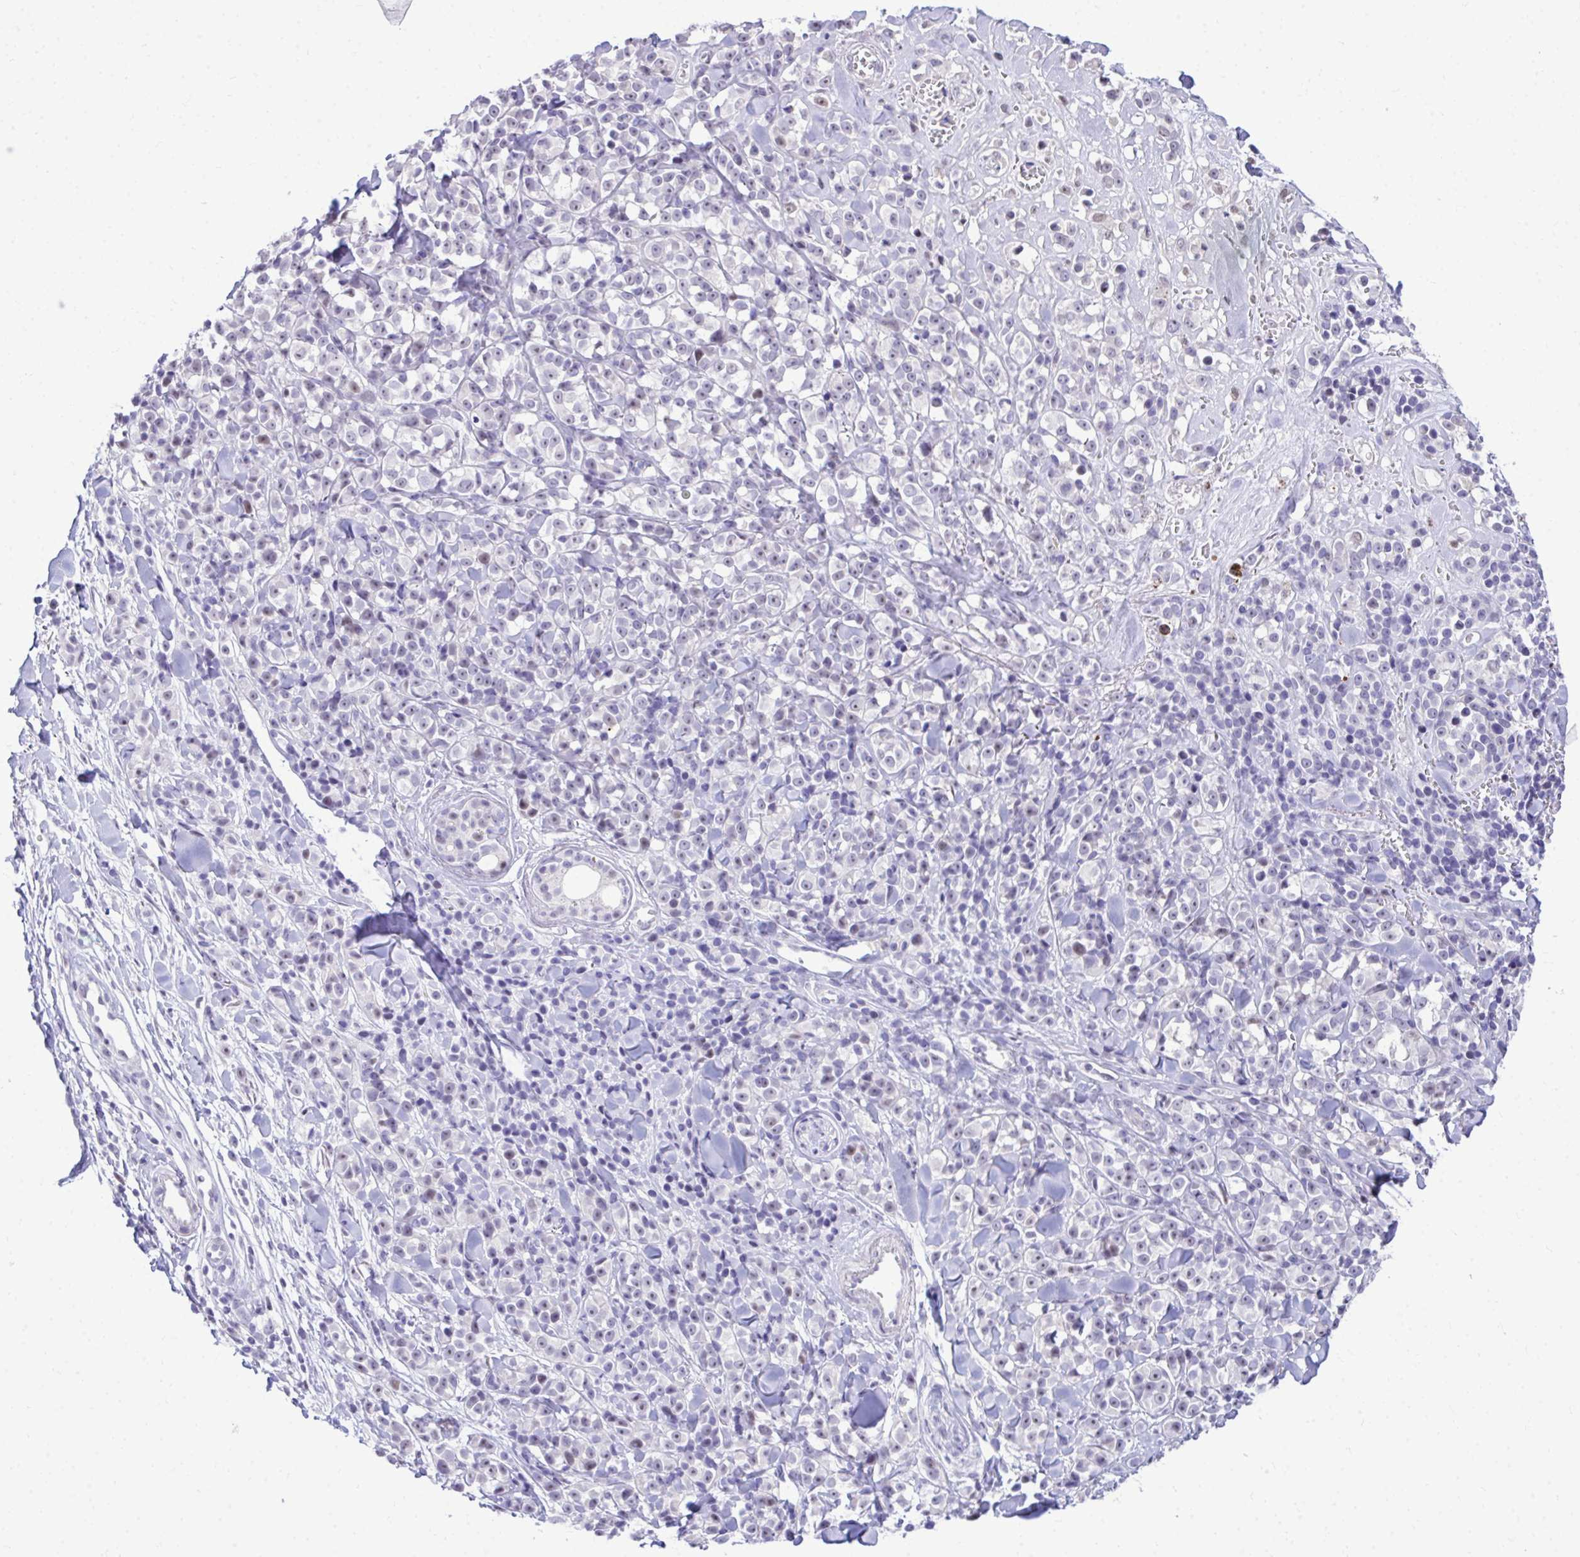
{"staining": {"intensity": "negative", "quantity": "none", "location": "none"}, "tissue": "melanoma", "cell_type": "Tumor cells", "image_type": "cancer", "snomed": [{"axis": "morphology", "description": "Malignant melanoma, NOS"}, {"axis": "topography", "description": "Skin"}], "caption": "IHC histopathology image of malignant melanoma stained for a protein (brown), which reveals no staining in tumor cells.", "gene": "EID3", "patient": {"sex": "male", "age": 85}}